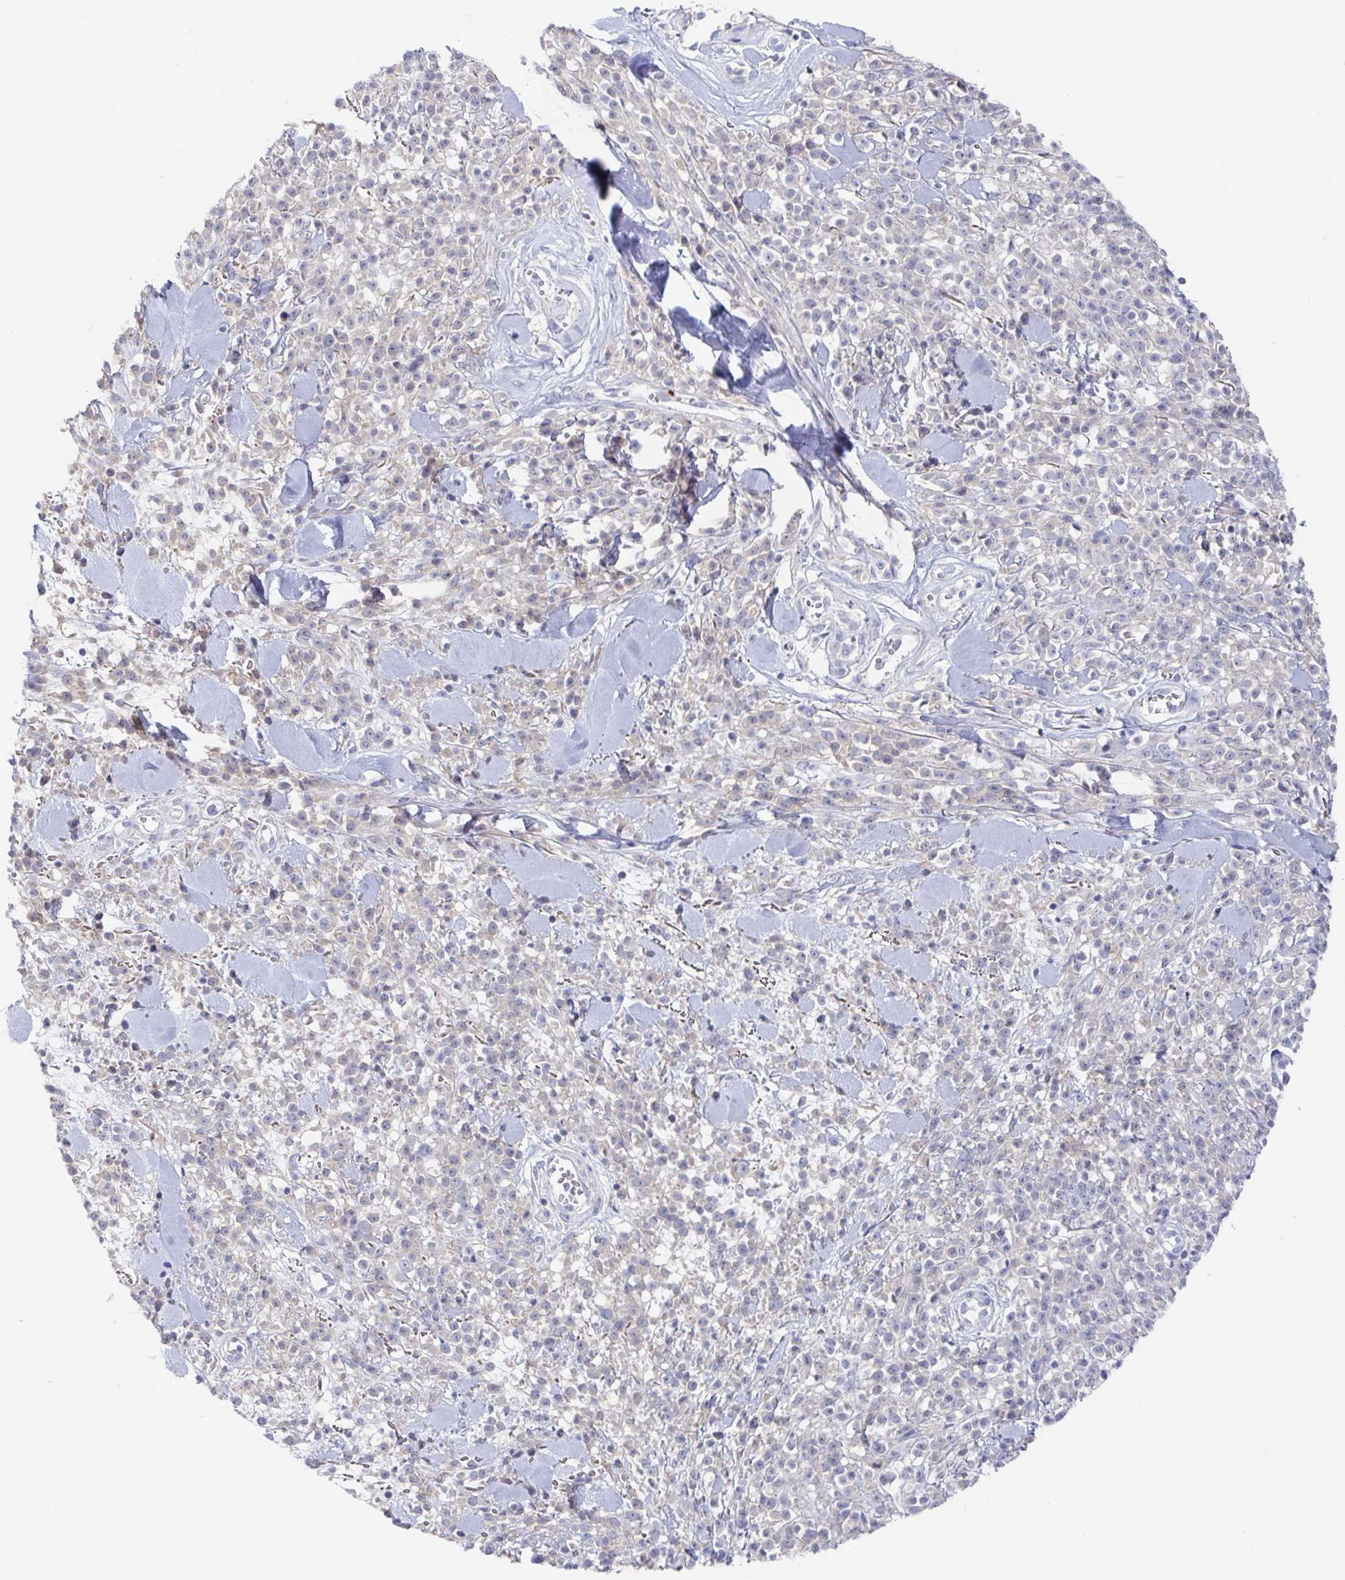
{"staining": {"intensity": "negative", "quantity": "none", "location": "none"}, "tissue": "melanoma", "cell_type": "Tumor cells", "image_type": "cancer", "snomed": [{"axis": "morphology", "description": "Malignant melanoma, NOS"}, {"axis": "topography", "description": "Skin"}, {"axis": "topography", "description": "Skin of trunk"}], "caption": "IHC micrograph of neoplastic tissue: malignant melanoma stained with DAB shows no significant protein expression in tumor cells.", "gene": "GPR148", "patient": {"sex": "male", "age": 74}}